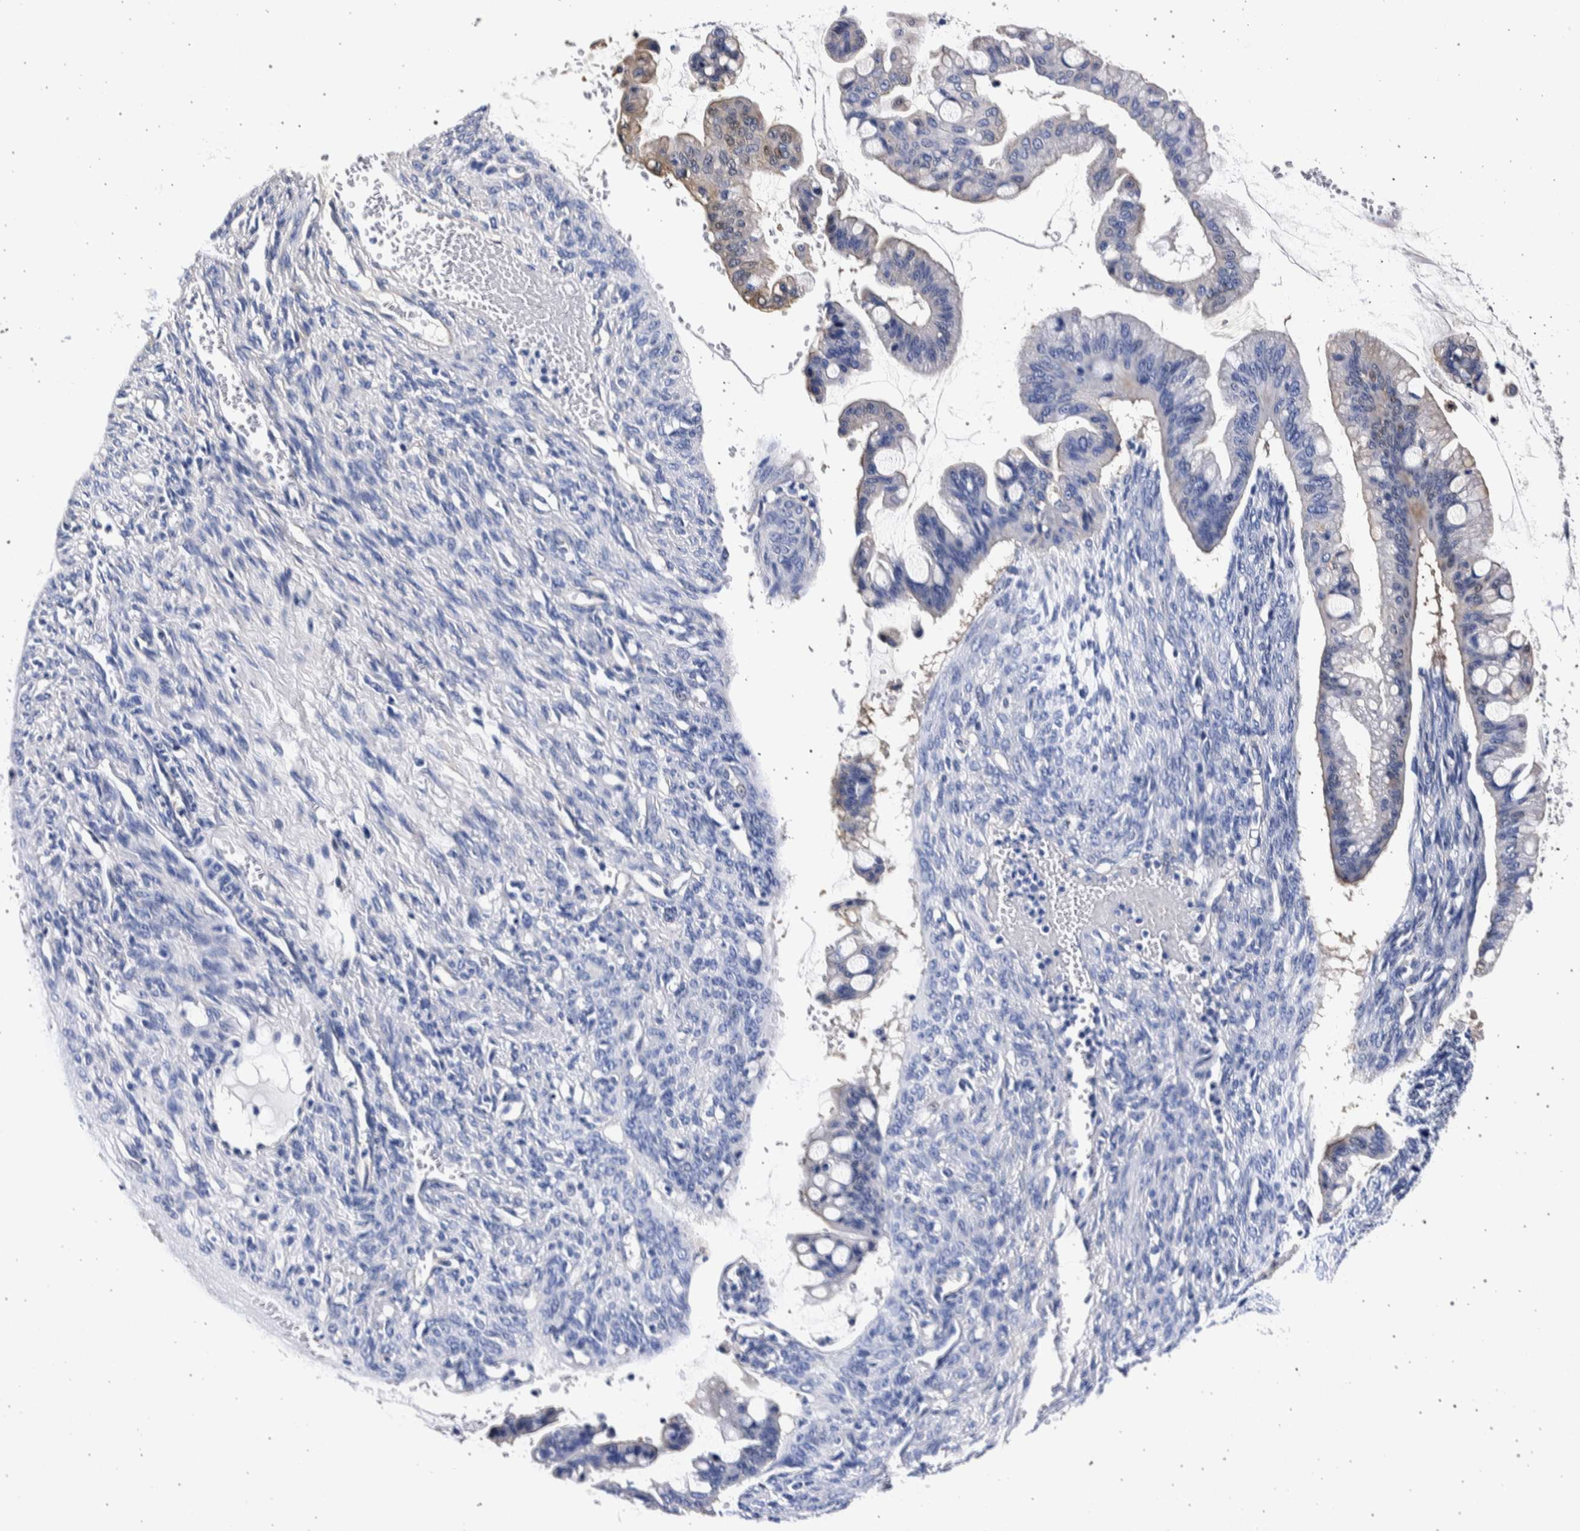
{"staining": {"intensity": "weak", "quantity": "<25%", "location": "cytoplasmic/membranous"}, "tissue": "ovarian cancer", "cell_type": "Tumor cells", "image_type": "cancer", "snomed": [{"axis": "morphology", "description": "Cystadenocarcinoma, mucinous, NOS"}, {"axis": "topography", "description": "Ovary"}], "caption": "Immunohistochemical staining of human mucinous cystadenocarcinoma (ovarian) reveals no significant staining in tumor cells.", "gene": "NIBAN2", "patient": {"sex": "female", "age": 73}}